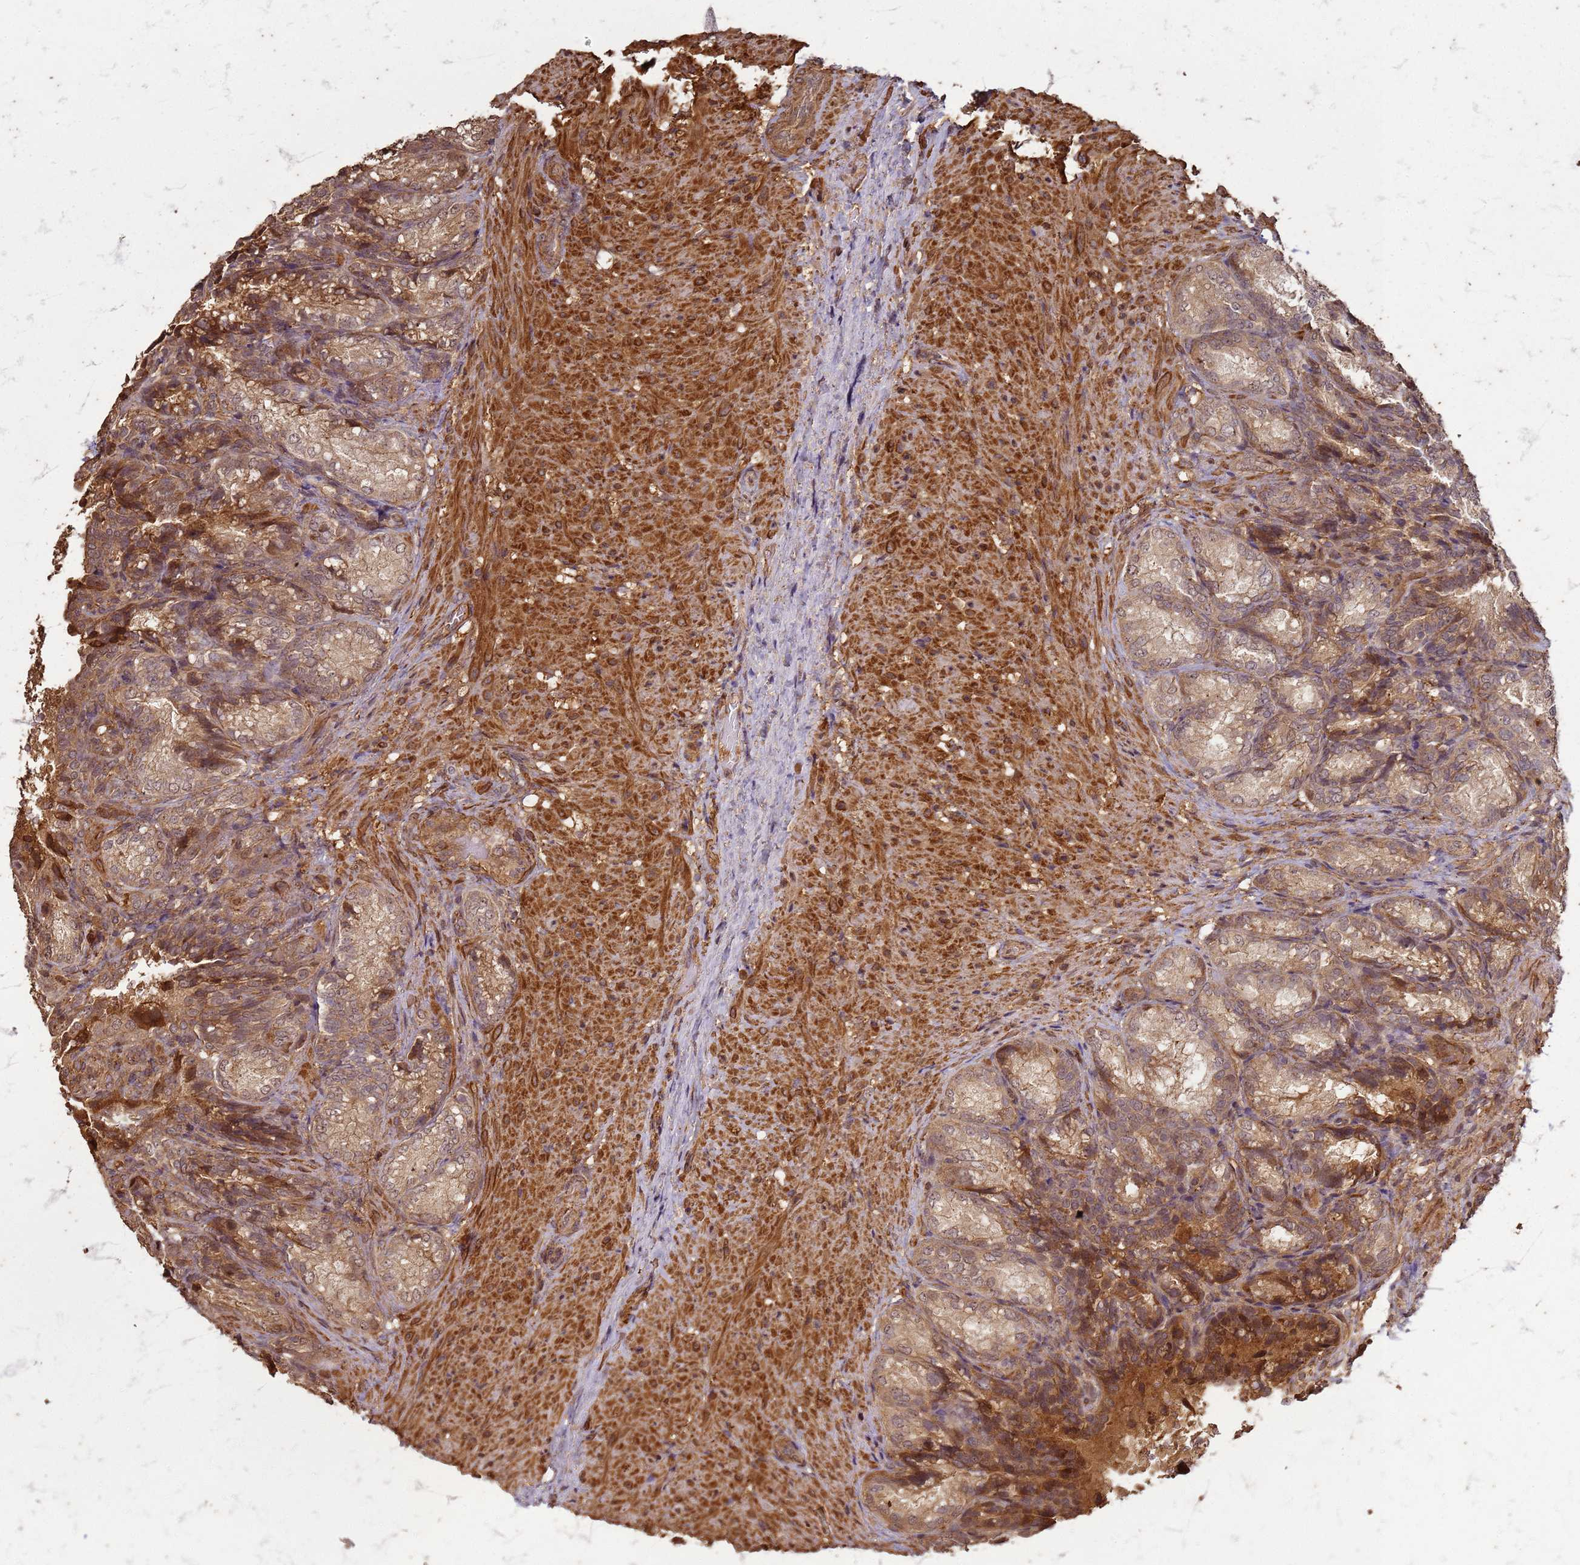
{"staining": {"intensity": "moderate", "quantity": ">75%", "location": "cytoplasmic/membranous"}, "tissue": "seminal vesicle", "cell_type": "Glandular cells", "image_type": "normal", "snomed": [{"axis": "morphology", "description": "Normal tissue, NOS"}, {"axis": "topography", "description": "Seminal veicle"}], "caption": "Immunohistochemical staining of normal human seminal vesicle demonstrates medium levels of moderate cytoplasmic/membranous staining in about >75% of glandular cells. (DAB = brown stain, brightfield microscopy at high magnification).", "gene": "KIF26A", "patient": {"sex": "male", "age": 58}}